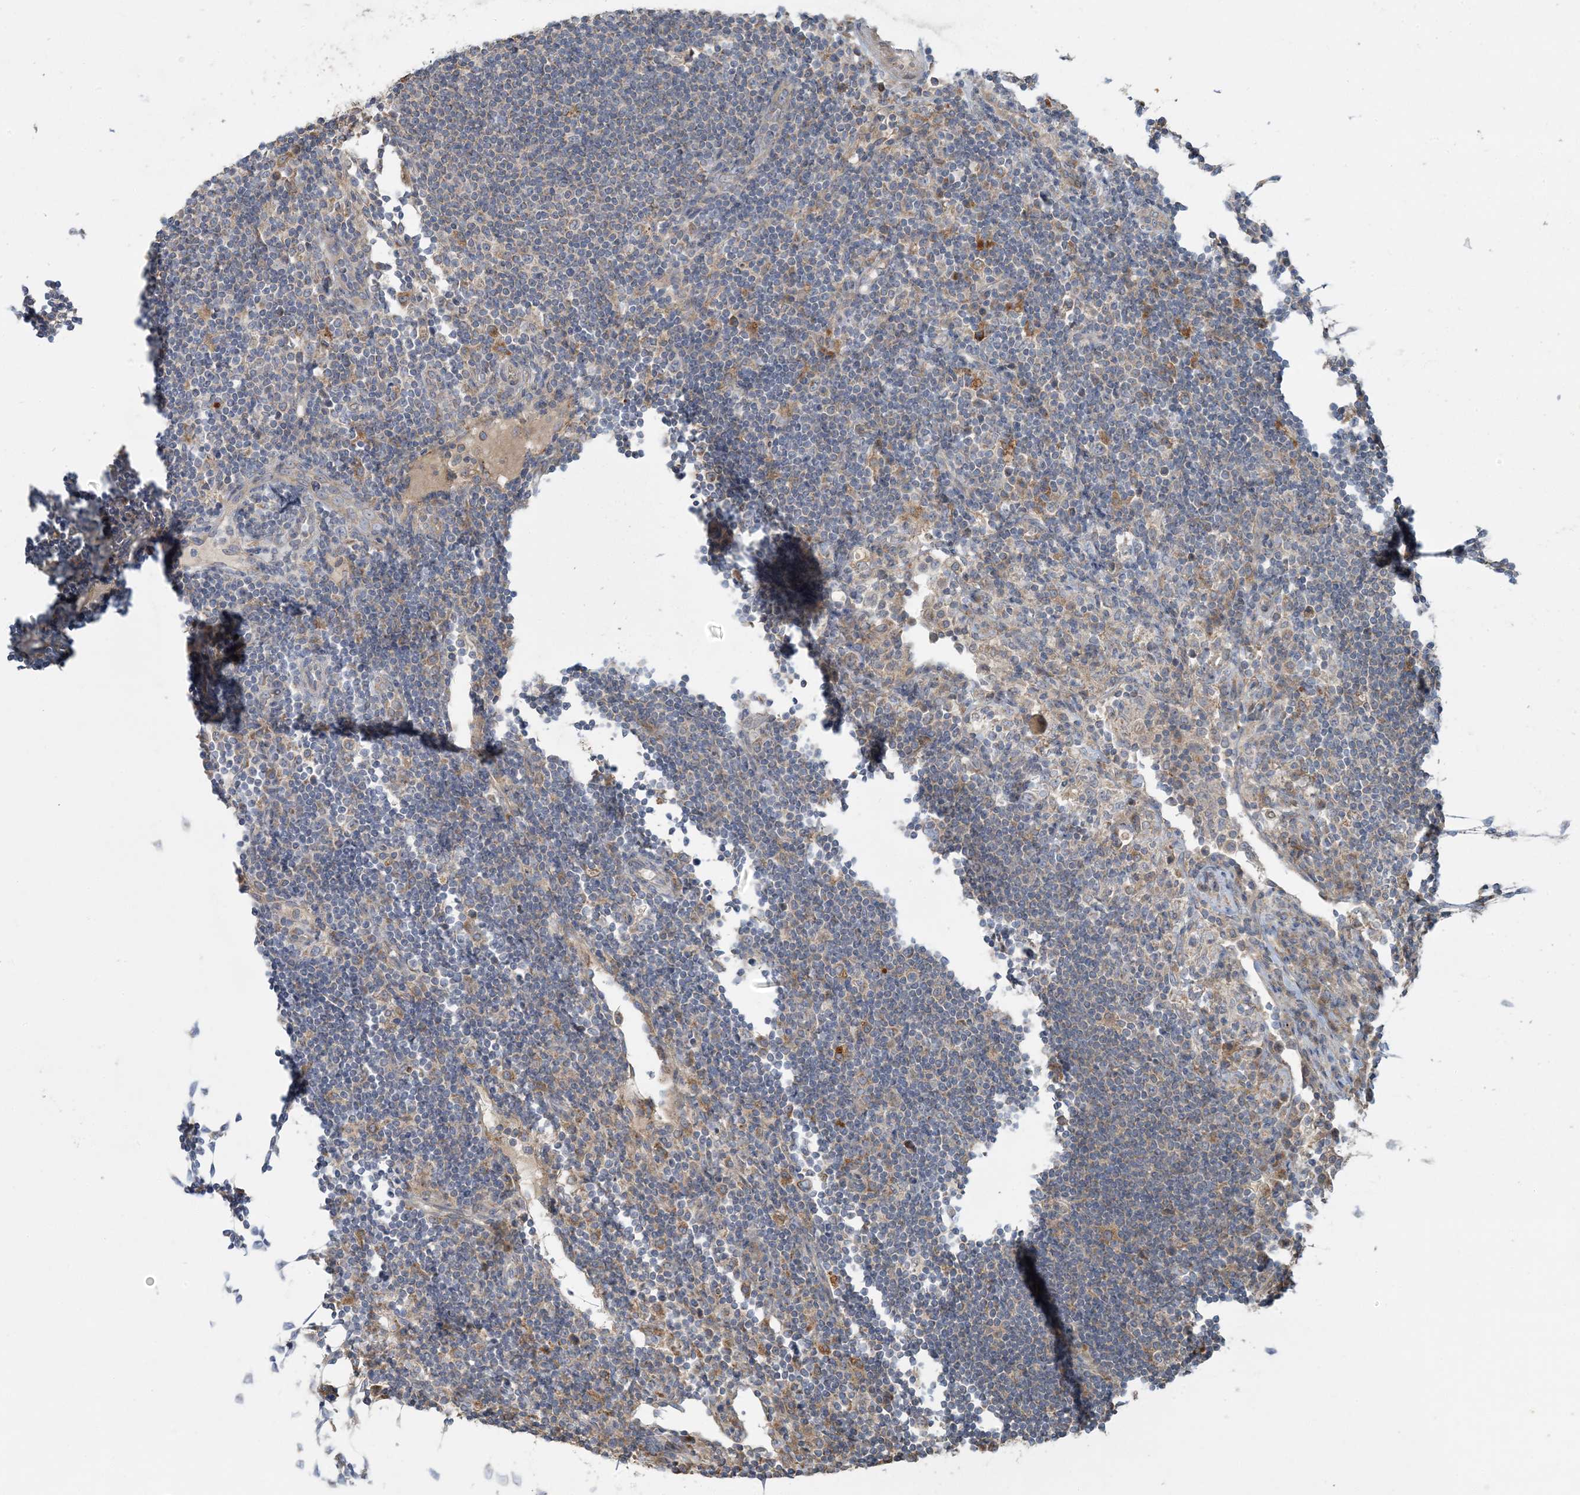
{"staining": {"intensity": "moderate", "quantity": "<25%", "location": "cytoplasmic/membranous"}, "tissue": "lymph node", "cell_type": "Non-germinal center cells", "image_type": "normal", "snomed": [{"axis": "morphology", "description": "Normal tissue, NOS"}, {"axis": "topography", "description": "Lymph node"}], "caption": "Moderate cytoplasmic/membranous protein positivity is identified in about <25% of non-germinal center cells in lymph node.", "gene": "LTN1", "patient": {"sex": "female", "age": 53}}